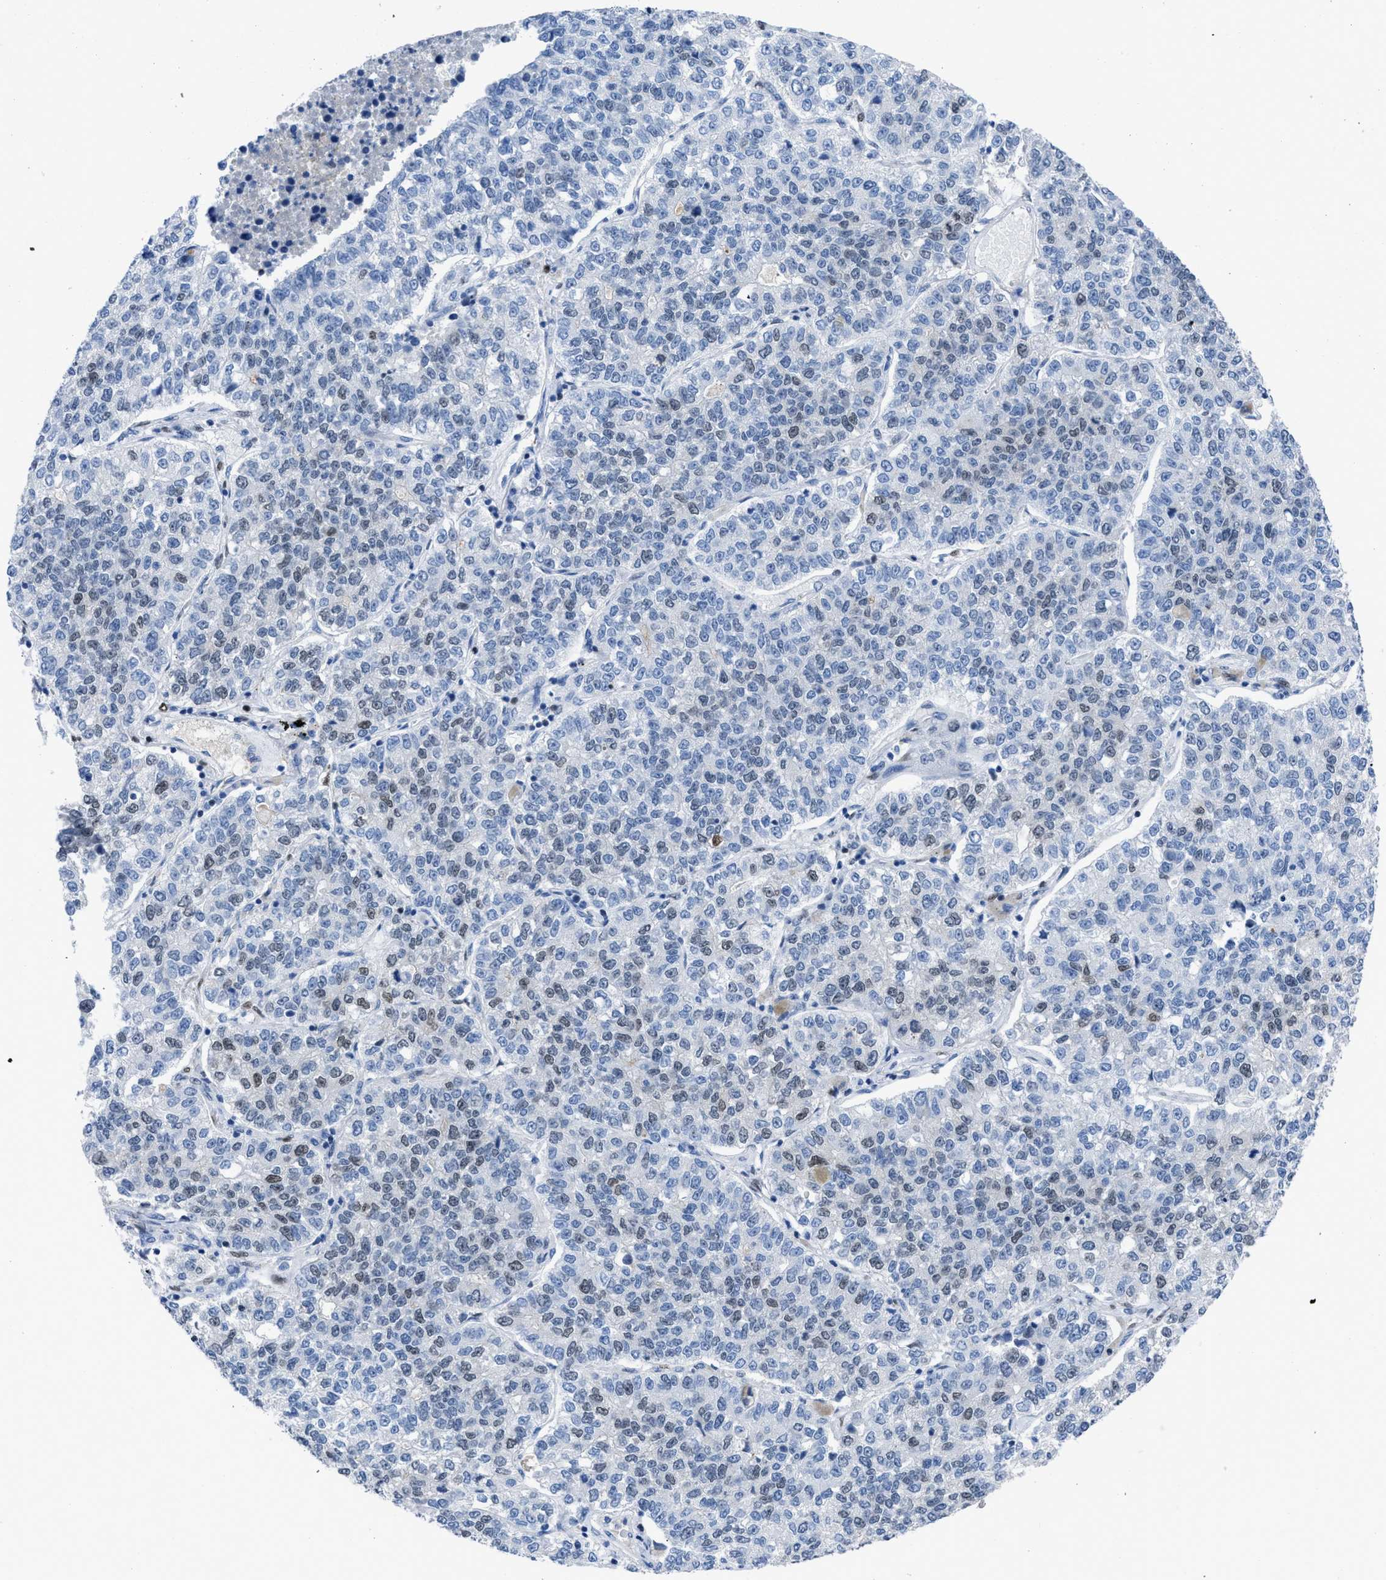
{"staining": {"intensity": "moderate", "quantity": "<25%", "location": "nuclear"}, "tissue": "lung cancer", "cell_type": "Tumor cells", "image_type": "cancer", "snomed": [{"axis": "morphology", "description": "Adenocarcinoma, NOS"}, {"axis": "topography", "description": "Lung"}], "caption": "This micrograph displays immunohistochemistry (IHC) staining of lung adenocarcinoma, with low moderate nuclear staining in about <25% of tumor cells.", "gene": "LEF1", "patient": {"sex": "male", "age": 49}}